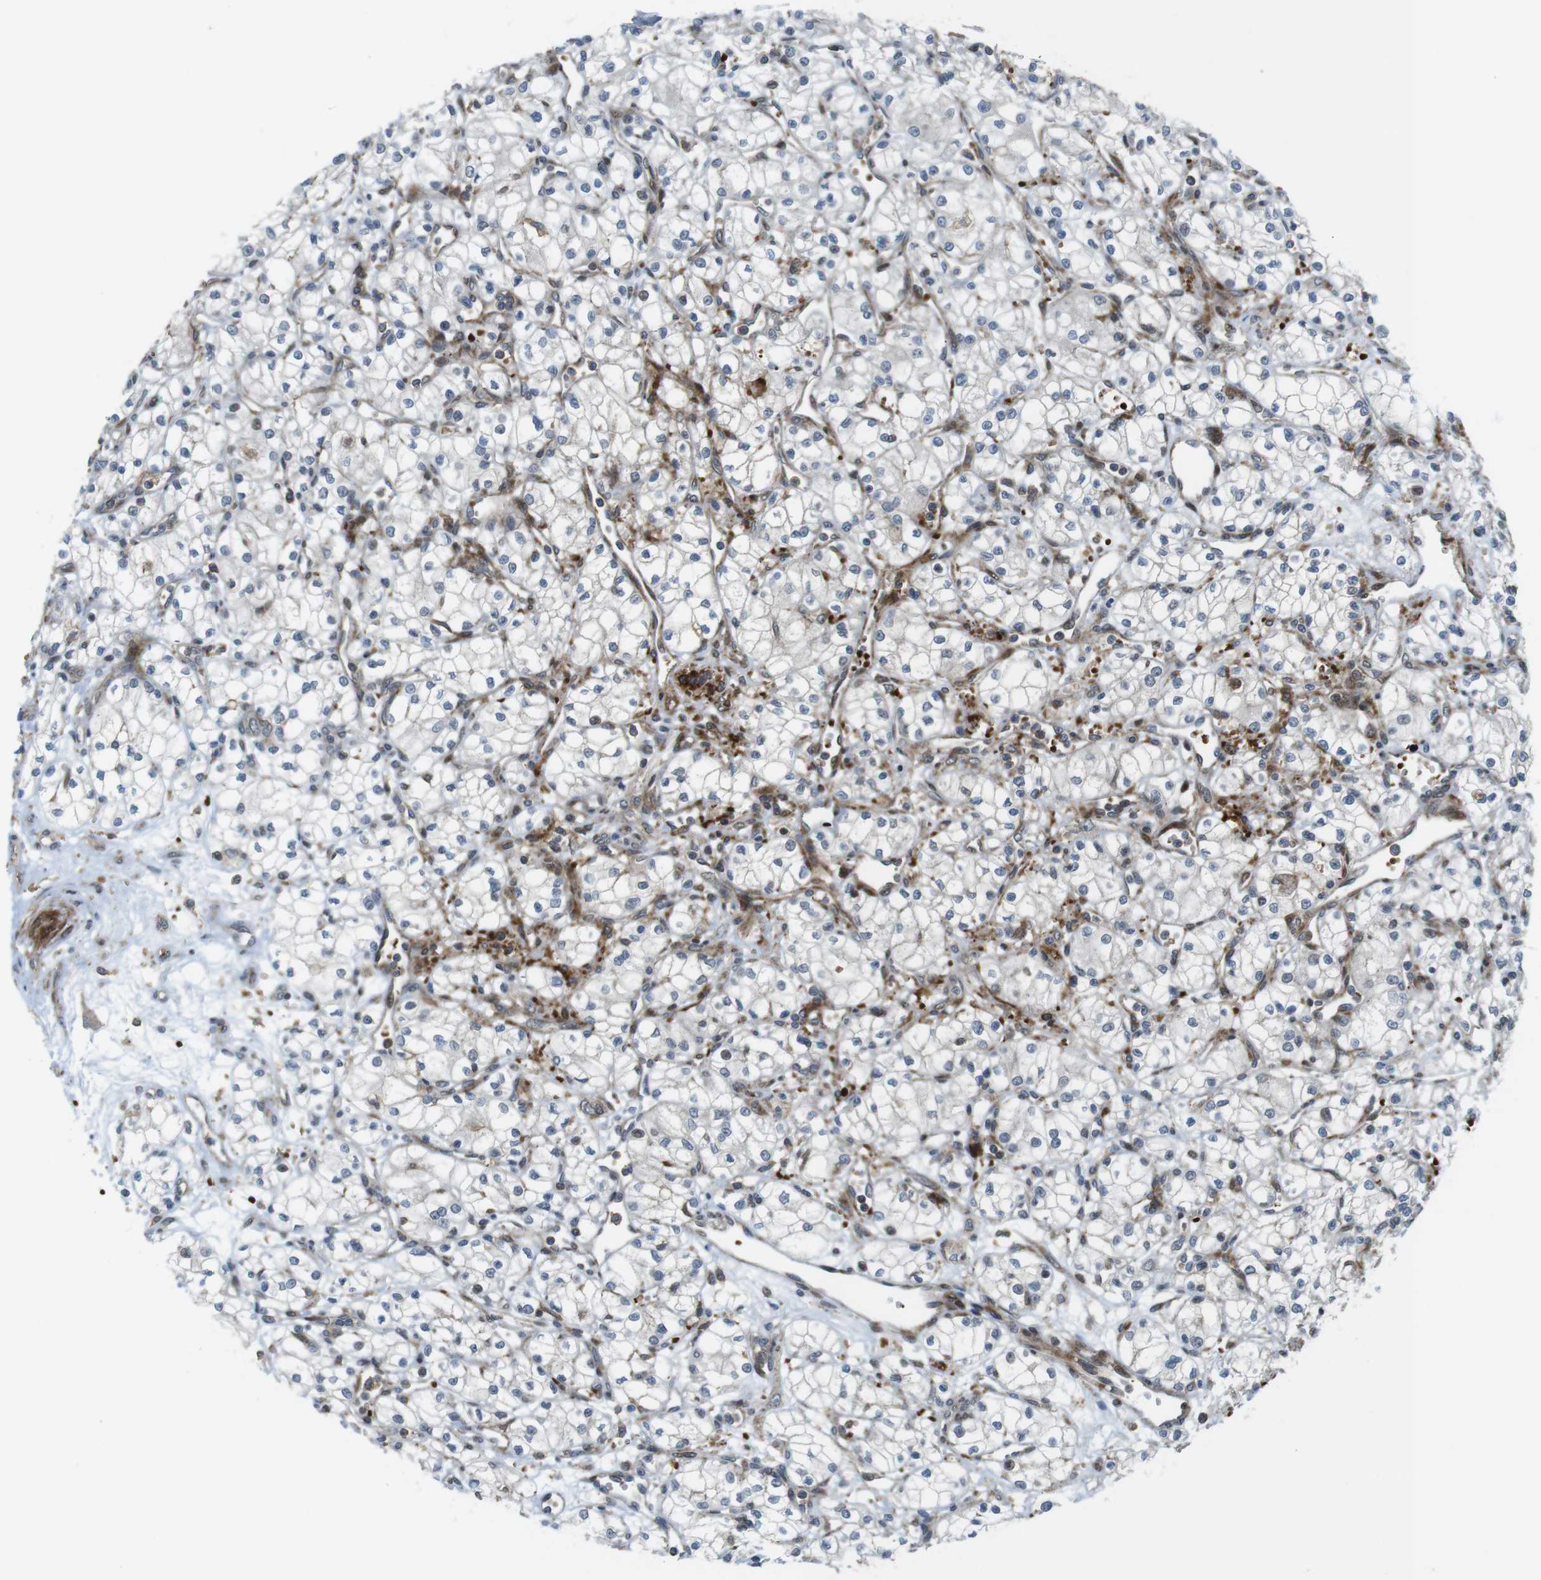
{"staining": {"intensity": "negative", "quantity": "none", "location": "none"}, "tissue": "renal cancer", "cell_type": "Tumor cells", "image_type": "cancer", "snomed": [{"axis": "morphology", "description": "Normal tissue, NOS"}, {"axis": "morphology", "description": "Adenocarcinoma, NOS"}, {"axis": "topography", "description": "Kidney"}], "caption": "A high-resolution photomicrograph shows immunohistochemistry staining of renal cancer, which exhibits no significant expression in tumor cells.", "gene": "CUL7", "patient": {"sex": "male", "age": 59}}